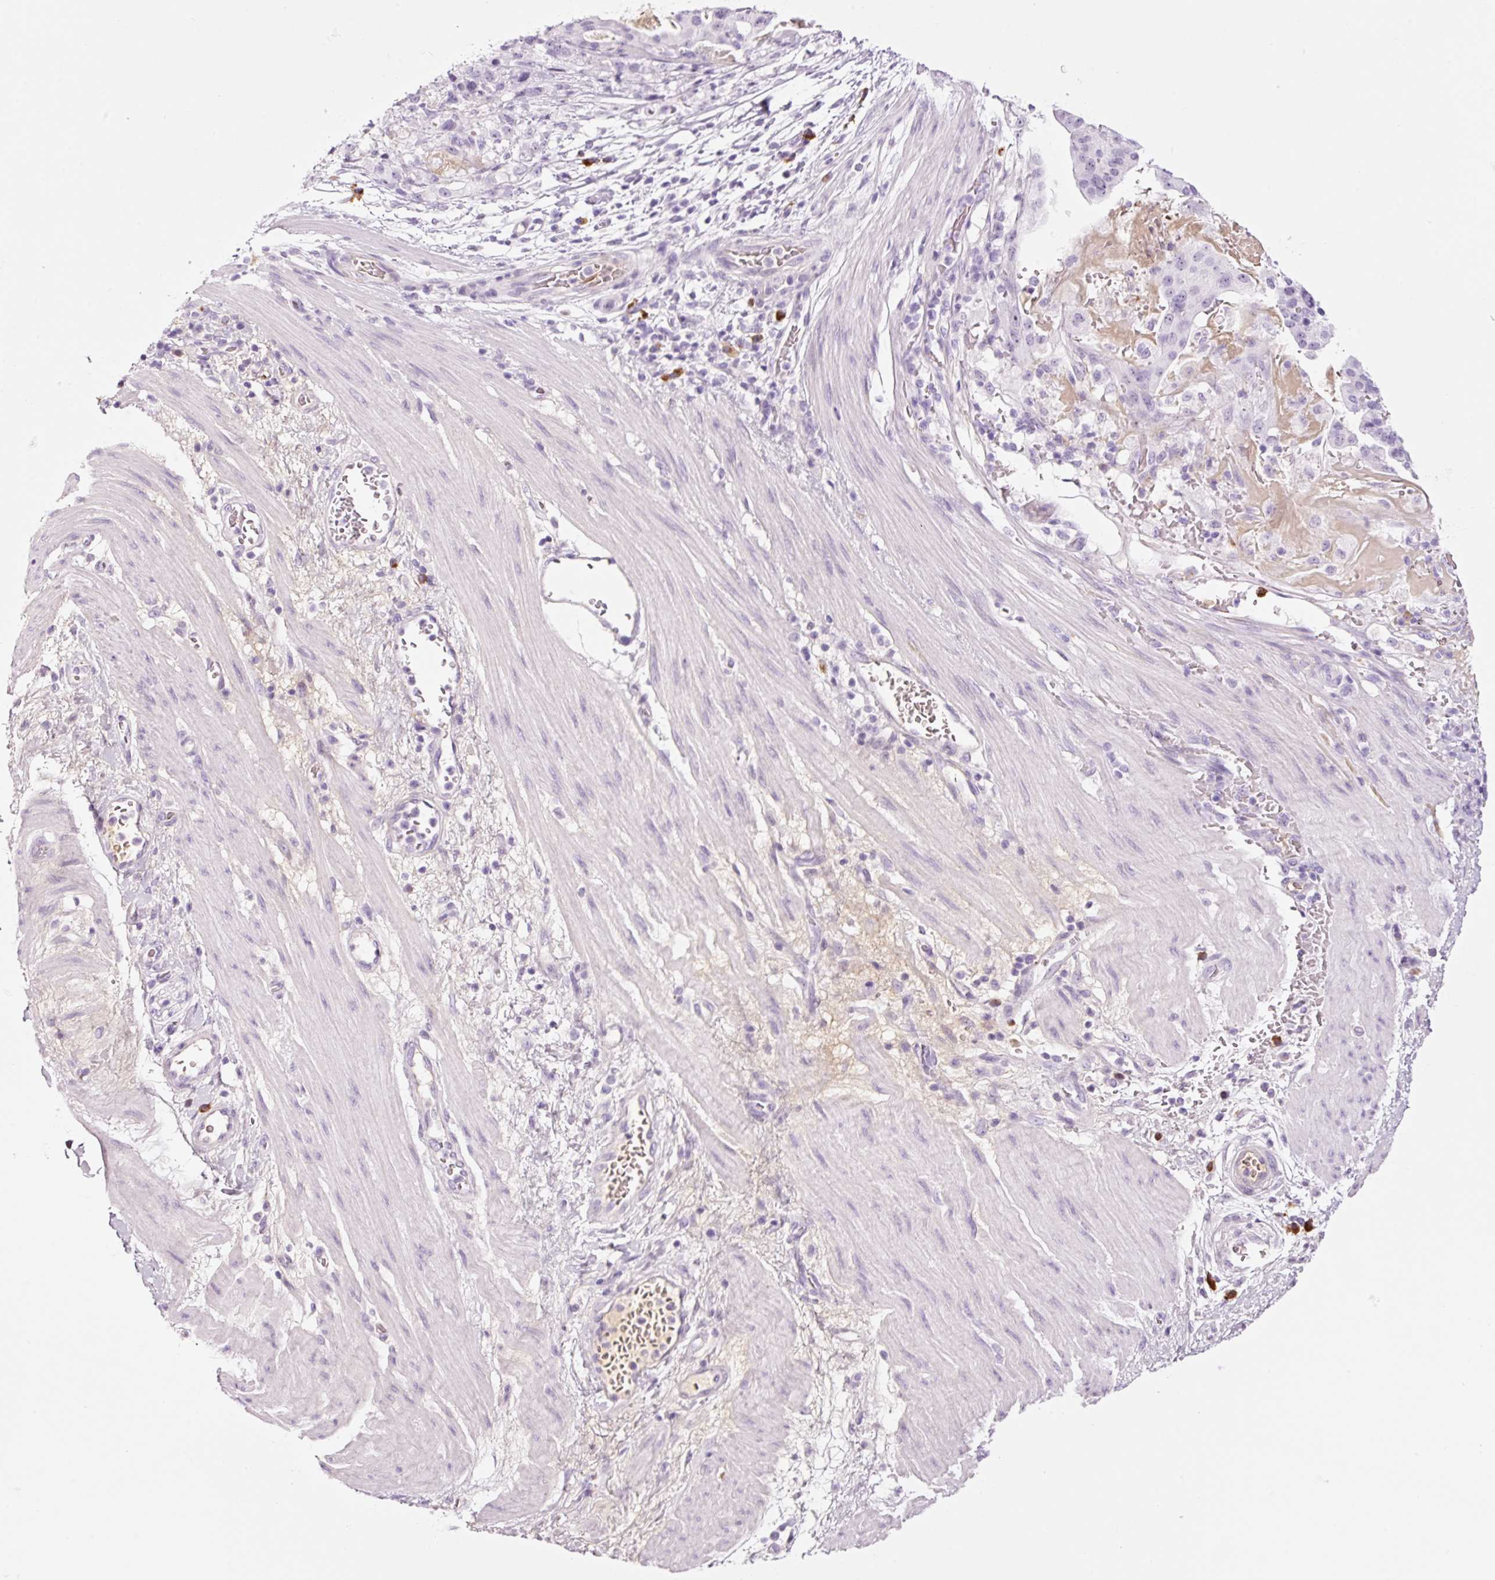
{"staining": {"intensity": "negative", "quantity": "none", "location": "none"}, "tissue": "stomach cancer", "cell_type": "Tumor cells", "image_type": "cancer", "snomed": [{"axis": "morphology", "description": "Adenocarcinoma, NOS"}, {"axis": "topography", "description": "Stomach"}], "caption": "Immunohistochemistry of human adenocarcinoma (stomach) reveals no expression in tumor cells.", "gene": "KLF1", "patient": {"sex": "male", "age": 48}}